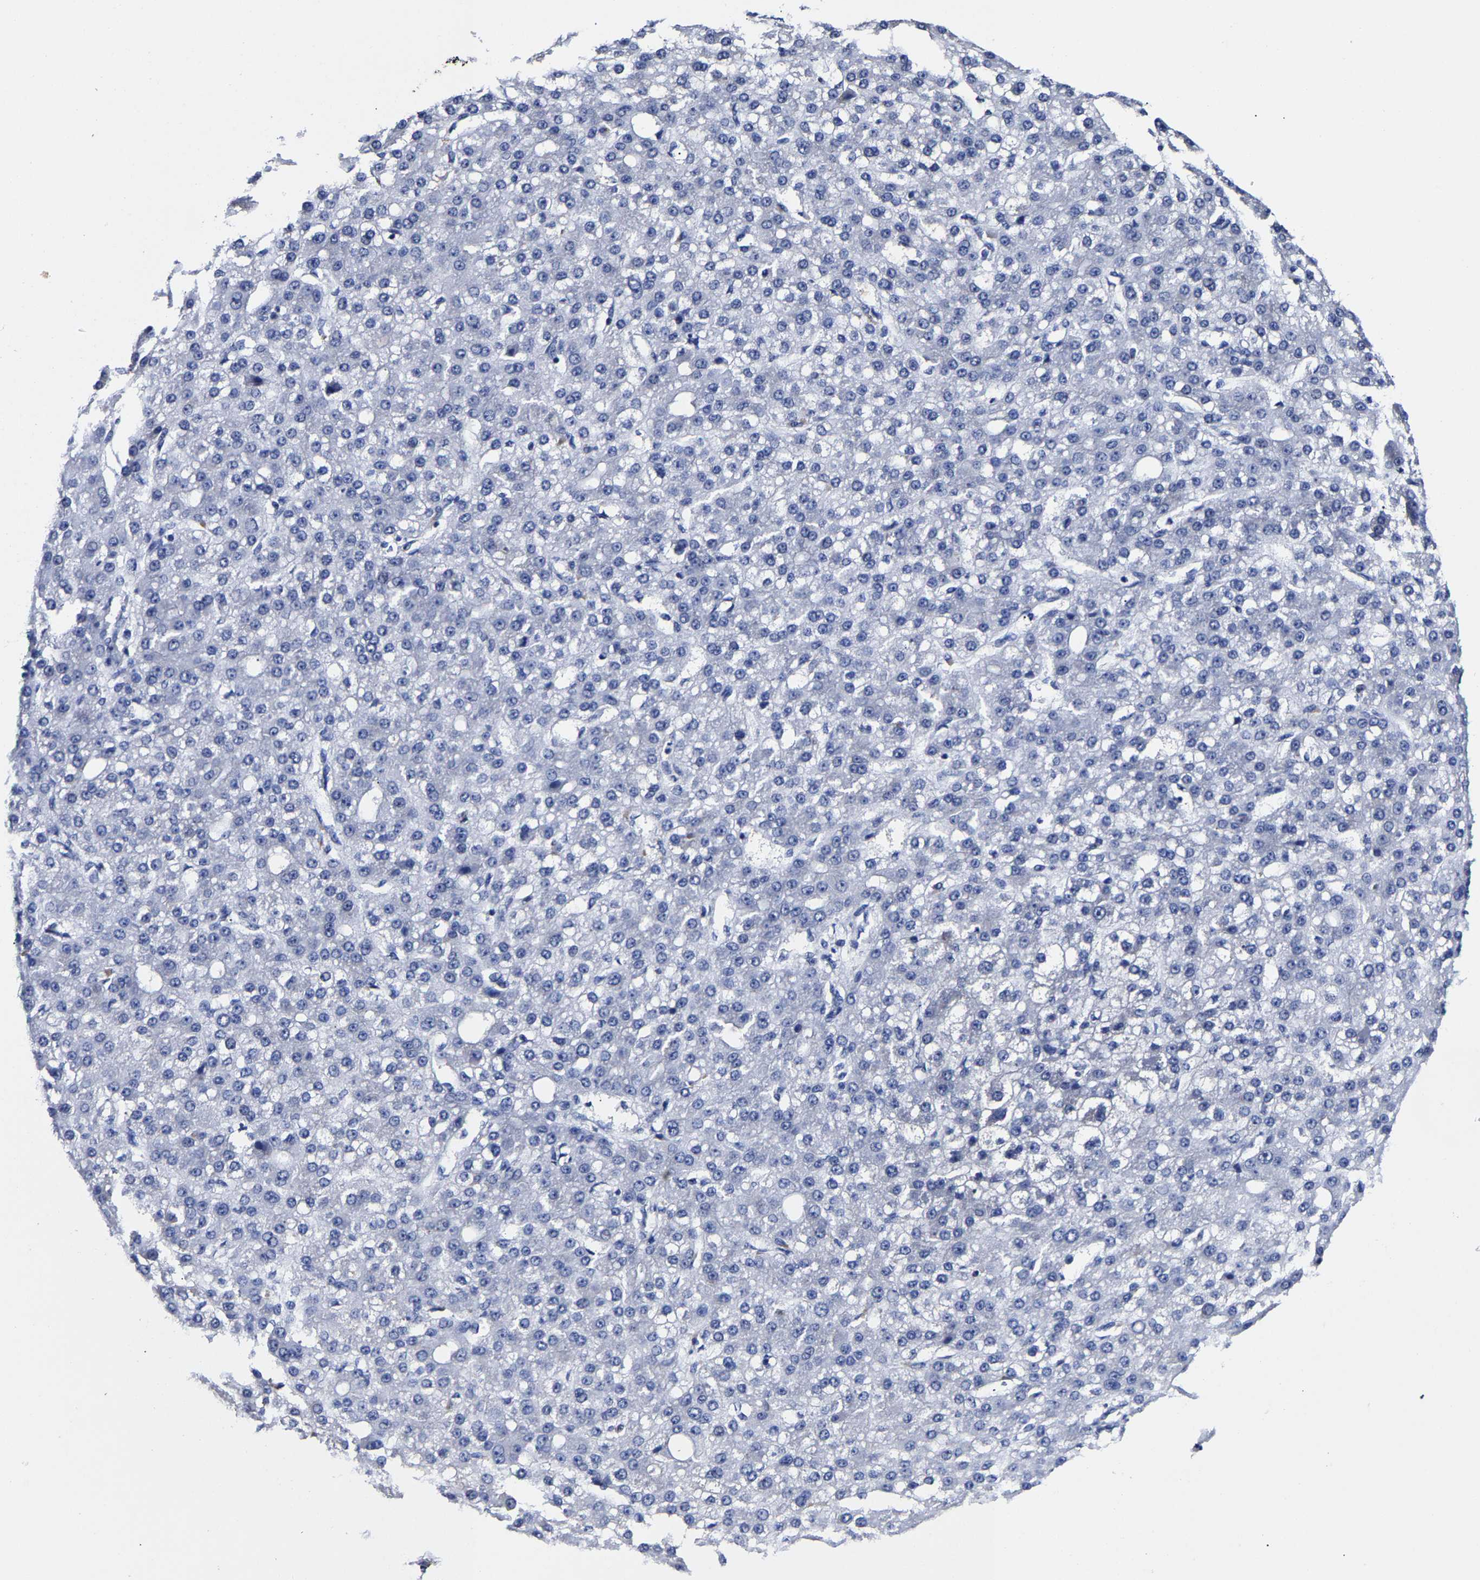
{"staining": {"intensity": "negative", "quantity": "none", "location": "none"}, "tissue": "liver cancer", "cell_type": "Tumor cells", "image_type": "cancer", "snomed": [{"axis": "morphology", "description": "Carcinoma, Hepatocellular, NOS"}, {"axis": "topography", "description": "Liver"}], "caption": "This is an immunohistochemistry (IHC) image of human liver cancer. There is no positivity in tumor cells.", "gene": "AKAP4", "patient": {"sex": "male", "age": 67}}